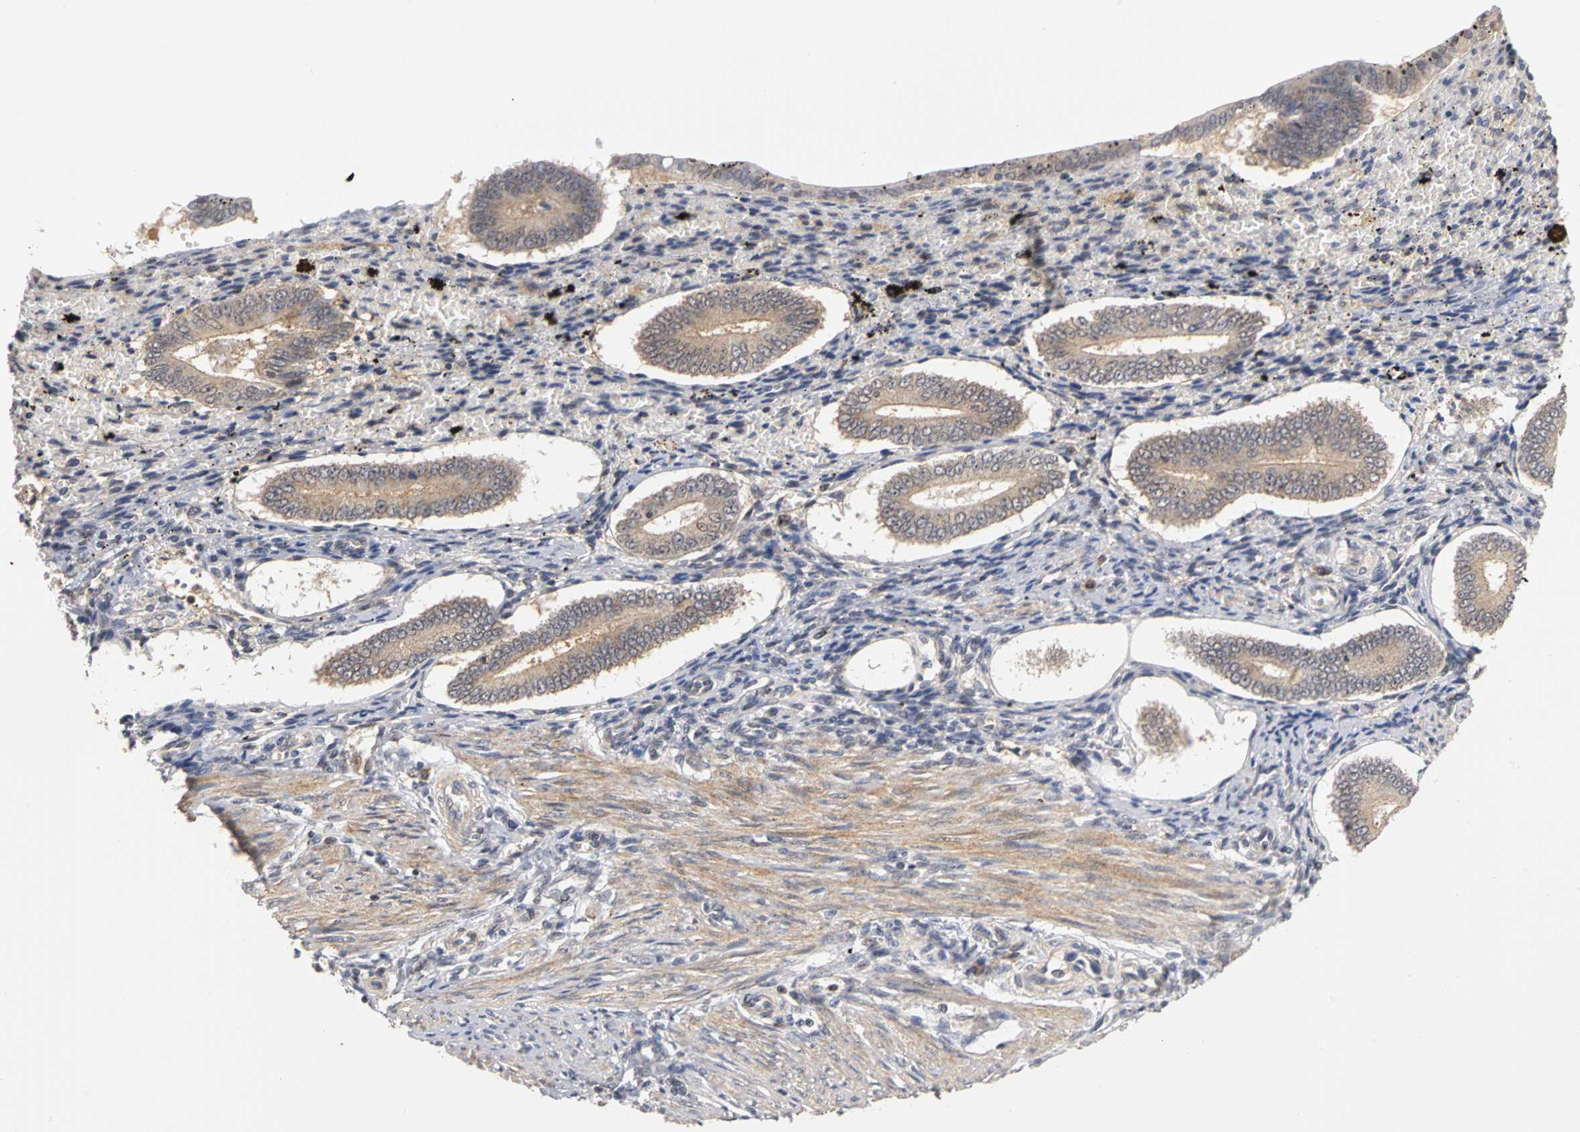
{"staining": {"intensity": "moderate", "quantity": "25%-75%", "location": "cytoplasmic/membranous,nuclear"}, "tissue": "endometrium", "cell_type": "Cells in endometrial stroma", "image_type": "normal", "snomed": [{"axis": "morphology", "description": "Normal tissue, NOS"}, {"axis": "topography", "description": "Endometrium"}], "caption": "Benign endometrium was stained to show a protein in brown. There is medium levels of moderate cytoplasmic/membranous,nuclear positivity in approximately 25%-75% of cells in endometrial stroma.", "gene": "UBE2M", "patient": {"sex": "female", "age": 42}}